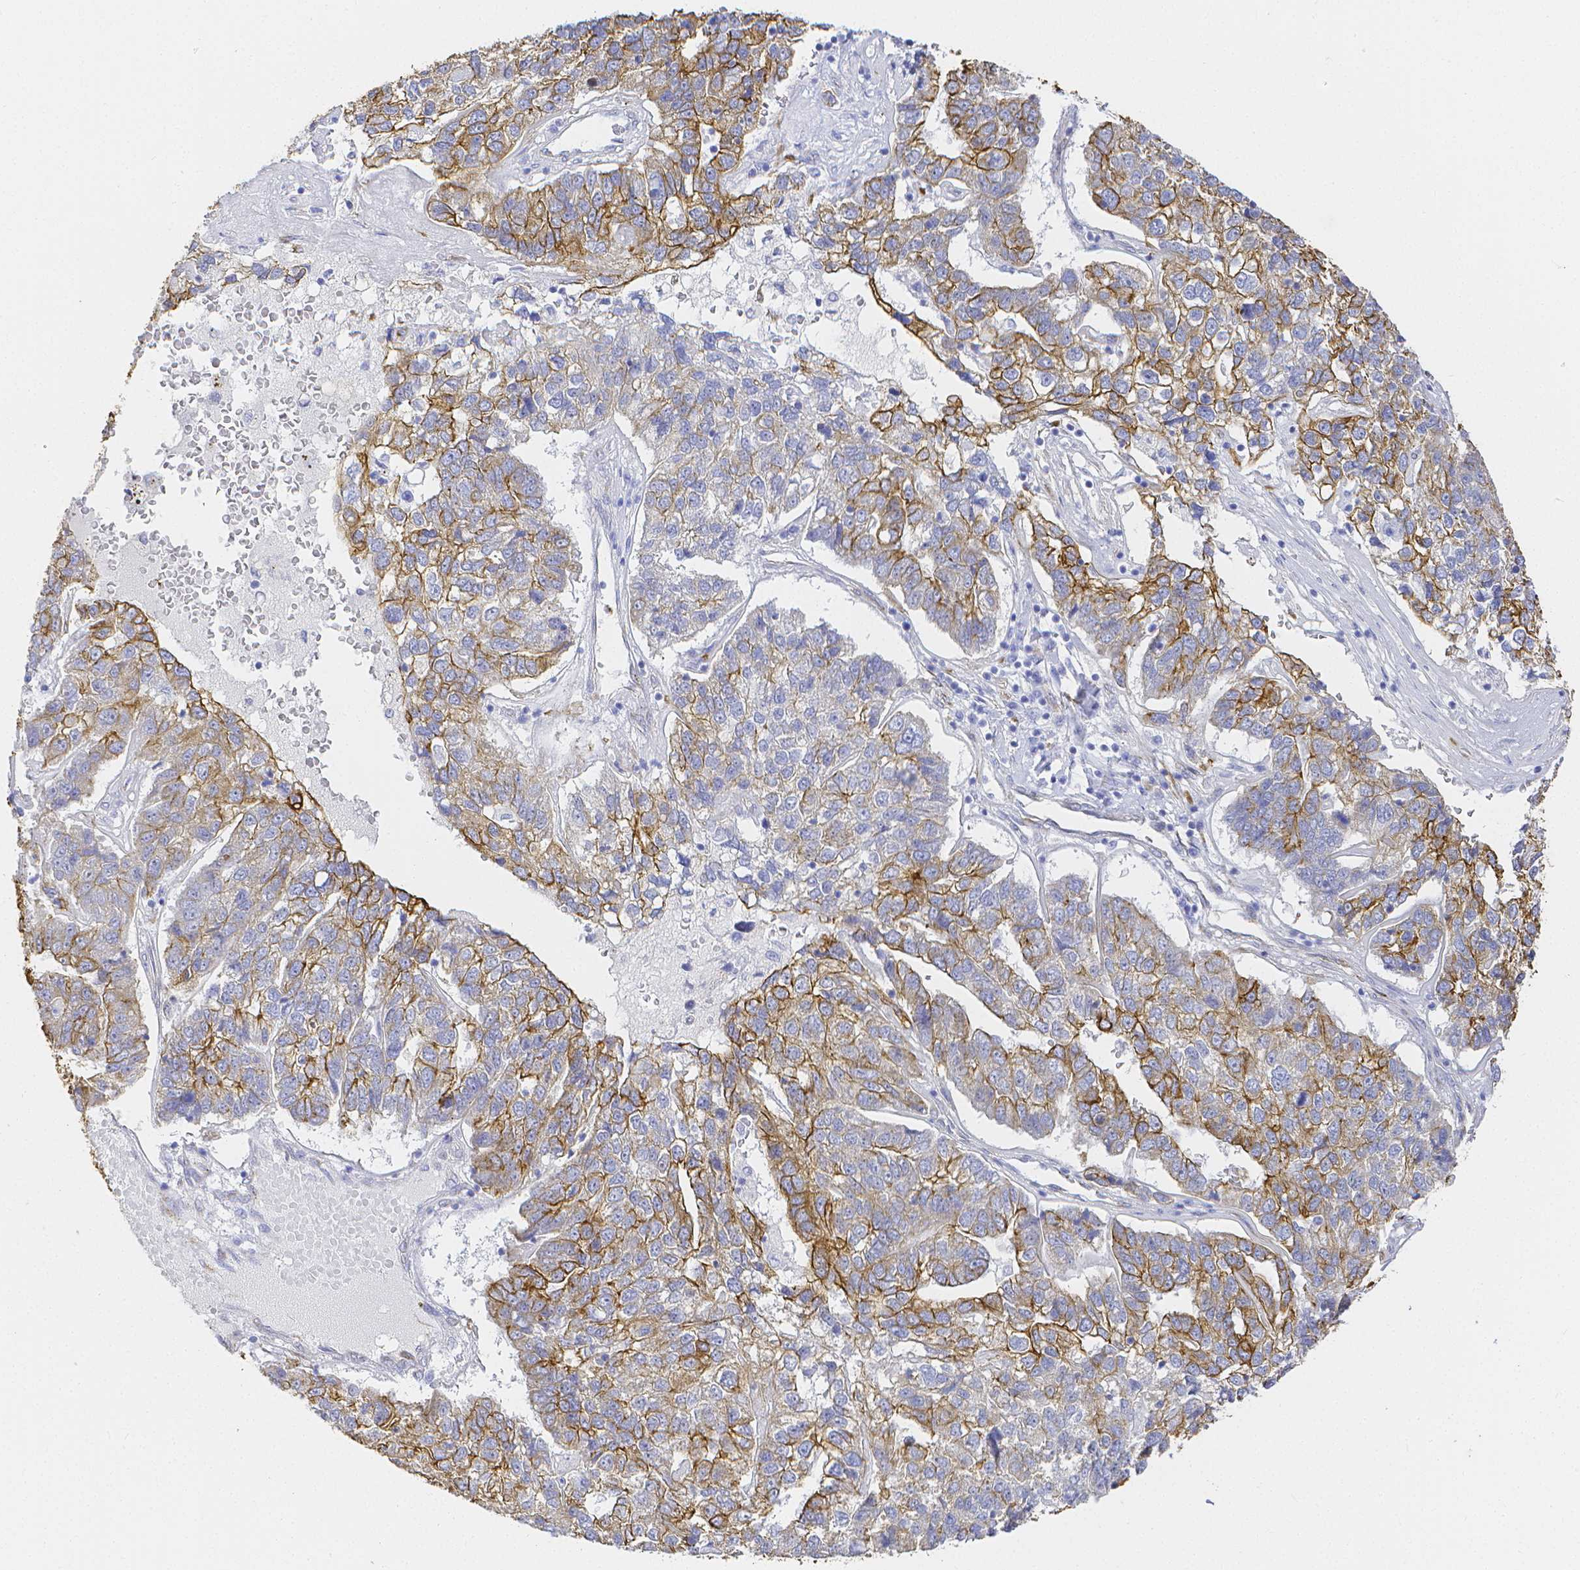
{"staining": {"intensity": "strong", "quantity": "<25%", "location": "cytoplasmic/membranous"}, "tissue": "pancreatic cancer", "cell_type": "Tumor cells", "image_type": "cancer", "snomed": [{"axis": "morphology", "description": "Adenocarcinoma, NOS"}, {"axis": "topography", "description": "Pancreas"}], "caption": "Protein expression analysis of human pancreatic cancer (adenocarcinoma) reveals strong cytoplasmic/membranous staining in approximately <25% of tumor cells. (Brightfield microscopy of DAB IHC at high magnification).", "gene": "SMURF1", "patient": {"sex": "female", "age": 61}}